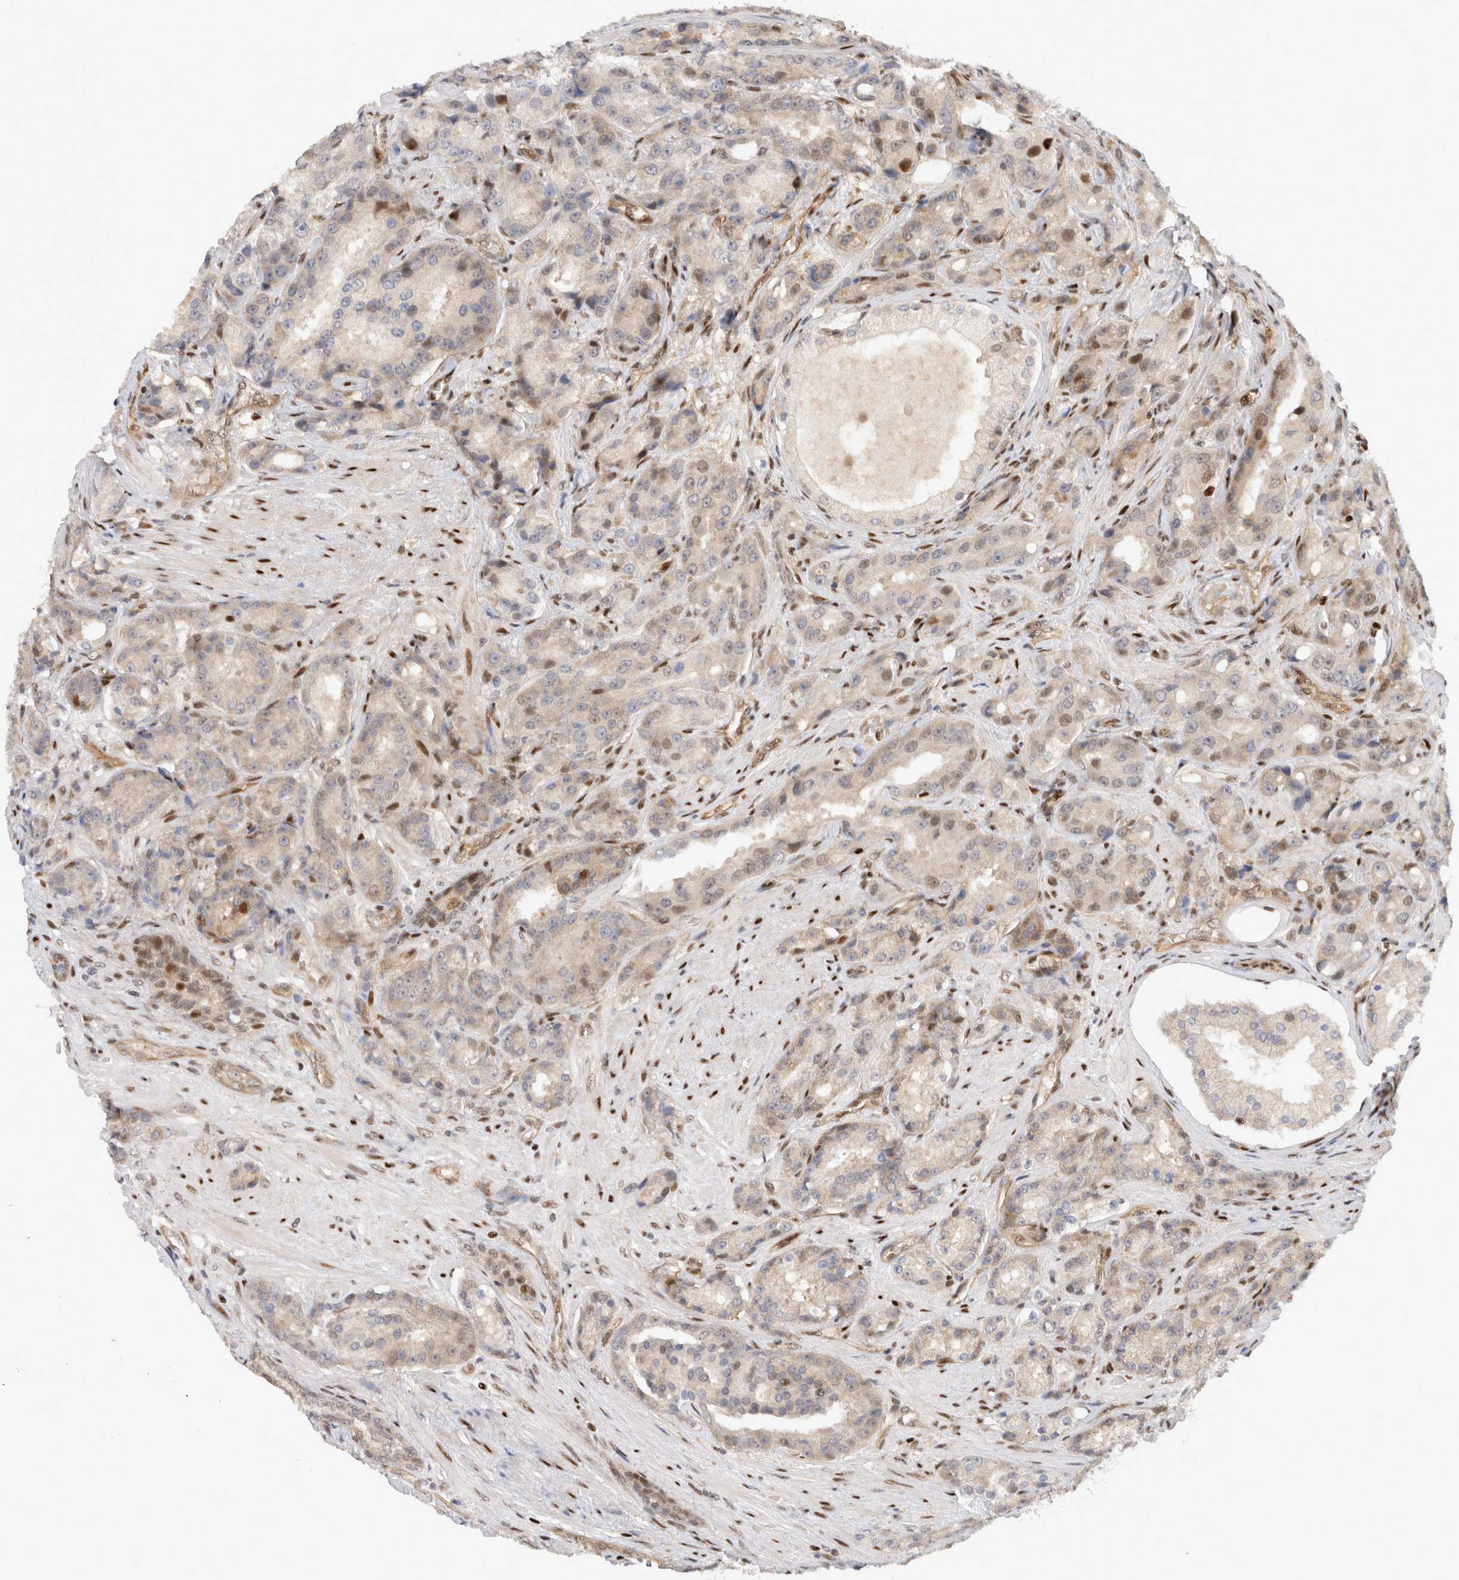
{"staining": {"intensity": "moderate", "quantity": "<25%", "location": "nuclear"}, "tissue": "prostate cancer", "cell_type": "Tumor cells", "image_type": "cancer", "snomed": [{"axis": "morphology", "description": "Adenocarcinoma, High grade"}, {"axis": "topography", "description": "Prostate"}], "caption": "About <25% of tumor cells in human prostate high-grade adenocarcinoma reveal moderate nuclear protein staining as visualized by brown immunohistochemical staining.", "gene": "TCF4", "patient": {"sex": "male", "age": 60}}